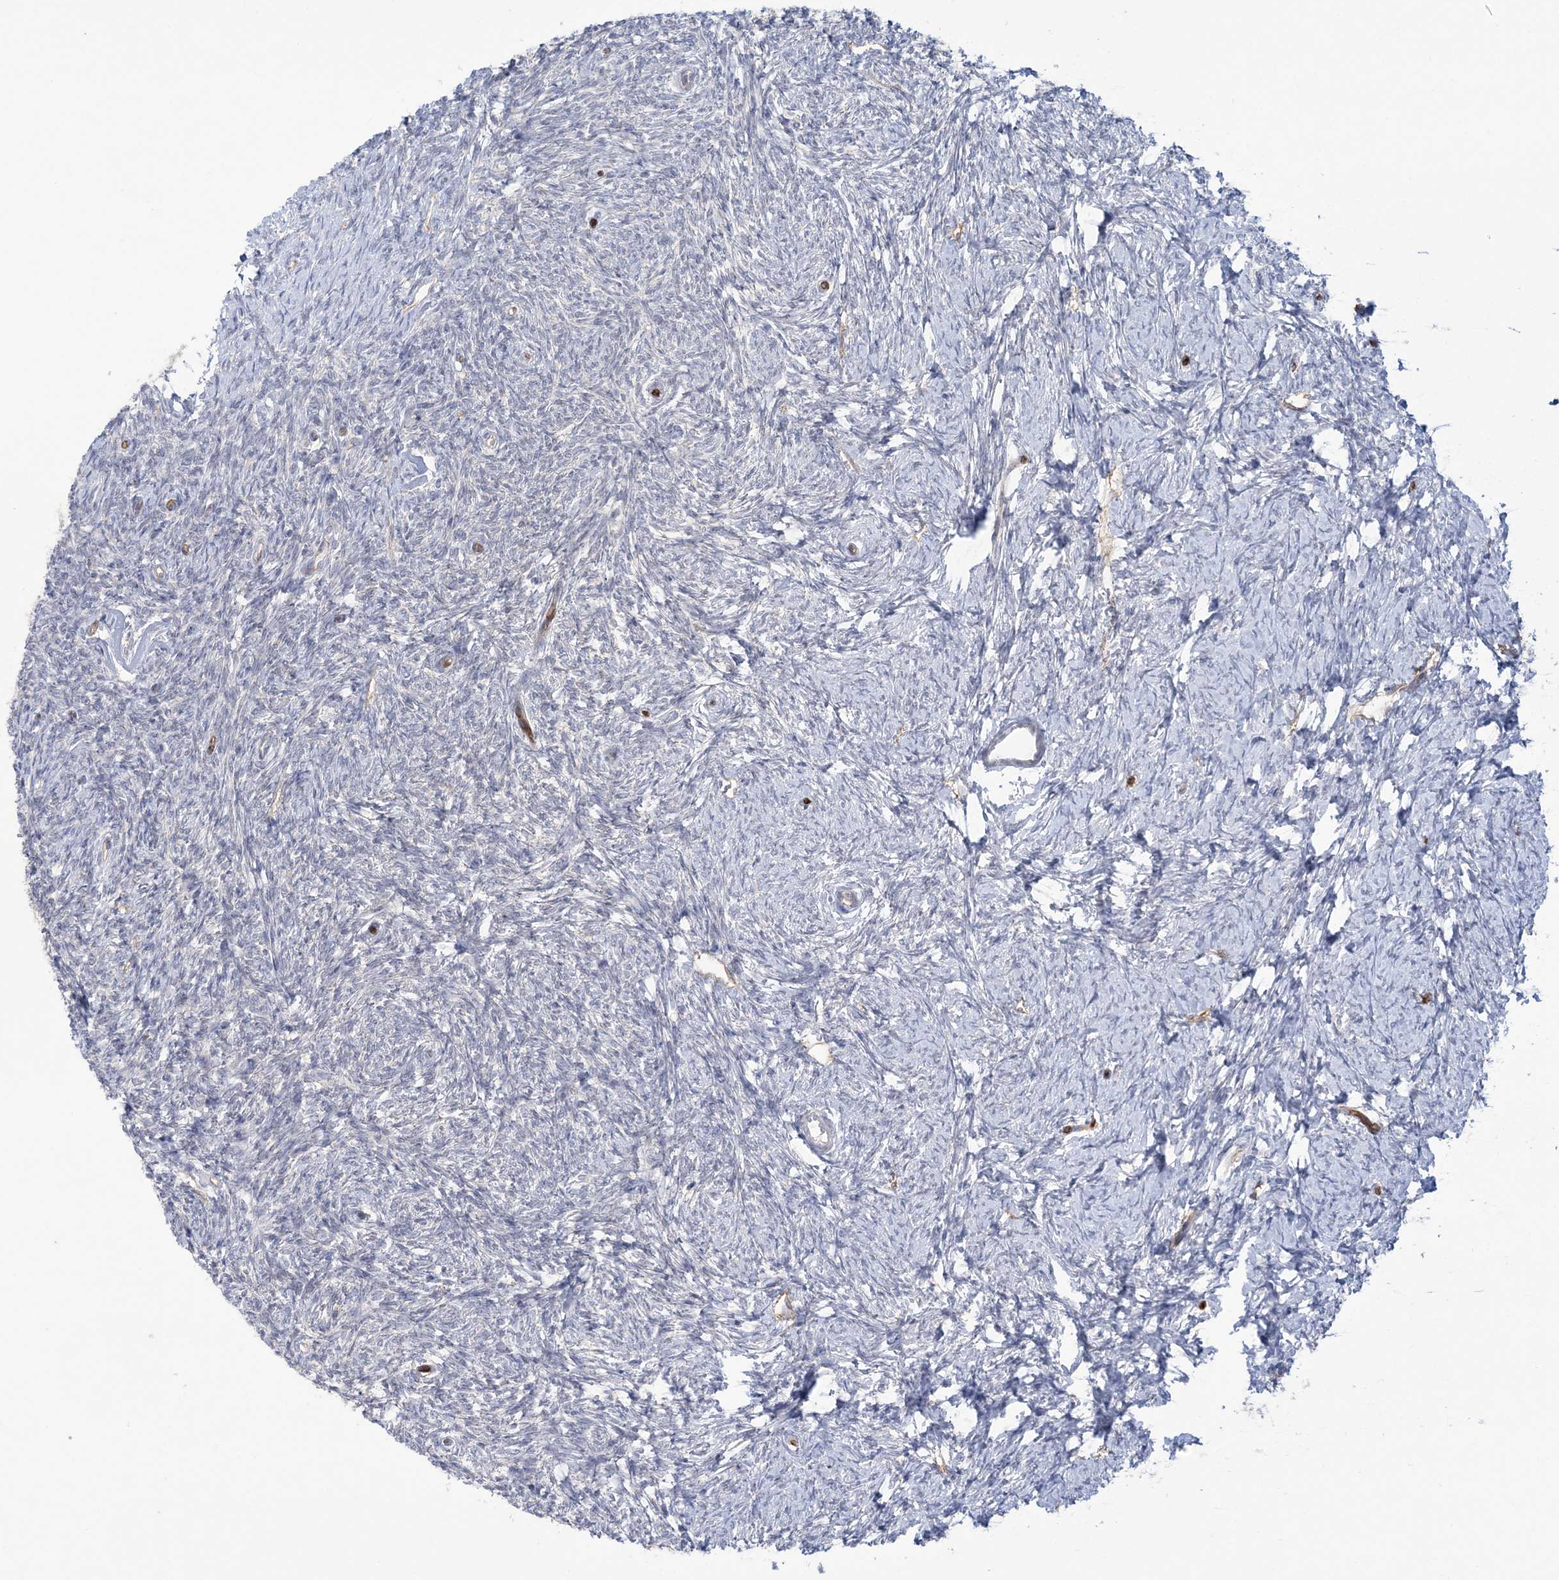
{"staining": {"intensity": "weak", "quantity": ">75%", "location": "cytoplasmic/membranous"}, "tissue": "ovary", "cell_type": "Follicle cells", "image_type": "normal", "snomed": [{"axis": "morphology", "description": "Normal tissue, NOS"}, {"axis": "morphology", "description": "Cyst, NOS"}, {"axis": "topography", "description": "Ovary"}], "caption": "IHC of unremarkable ovary demonstrates low levels of weak cytoplasmic/membranous staining in about >75% of follicle cells. (DAB (3,3'-diaminobenzidine) IHC, brown staining for protein, blue staining for nuclei).", "gene": "FARSB", "patient": {"sex": "female", "age": 33}}